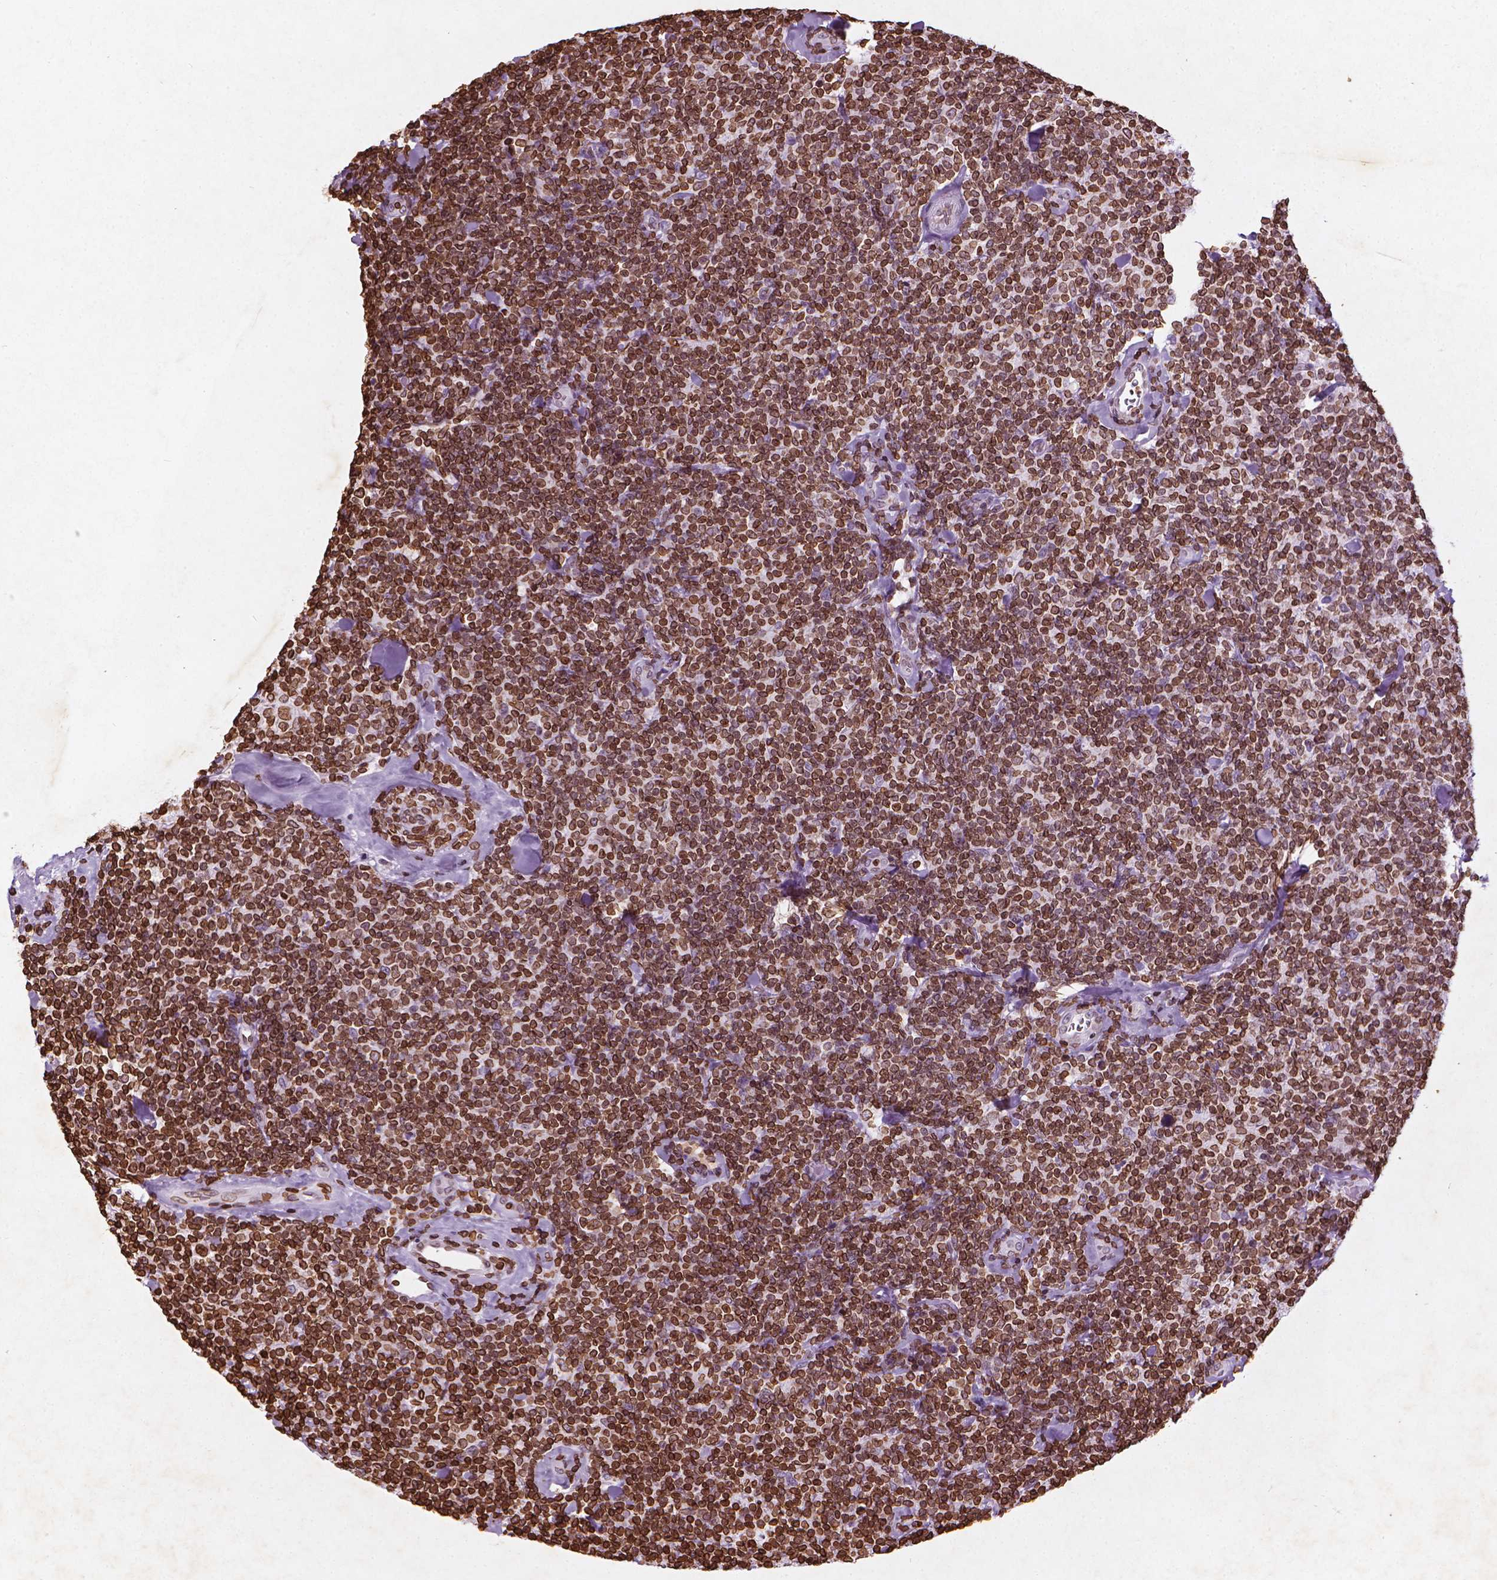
{"staining": {"intensity": "strong", "quantity": ">75%", "location": "cytoplasmic/membranous,nuclear"}, "tissue": "lymphoma", "cell_type": "Tumor cells", "image_type": "cancer", "snomed": [{"axis": "morphology", "description": "Malignant lymphoma, non-Hodgkin's type, Low grade"}, {"axis": "topography", "description": "Lymph node"}], "caption": "Tumor cells exhibit high levels of strong cytoplasmic/membranous and nuclear expression in about >75% of cells in lymphoma. (Brightfield microscopy of DAB IHC at high magnification).", "gene": "LMNB1", "patient": {"sex": "female", "age": 56}}